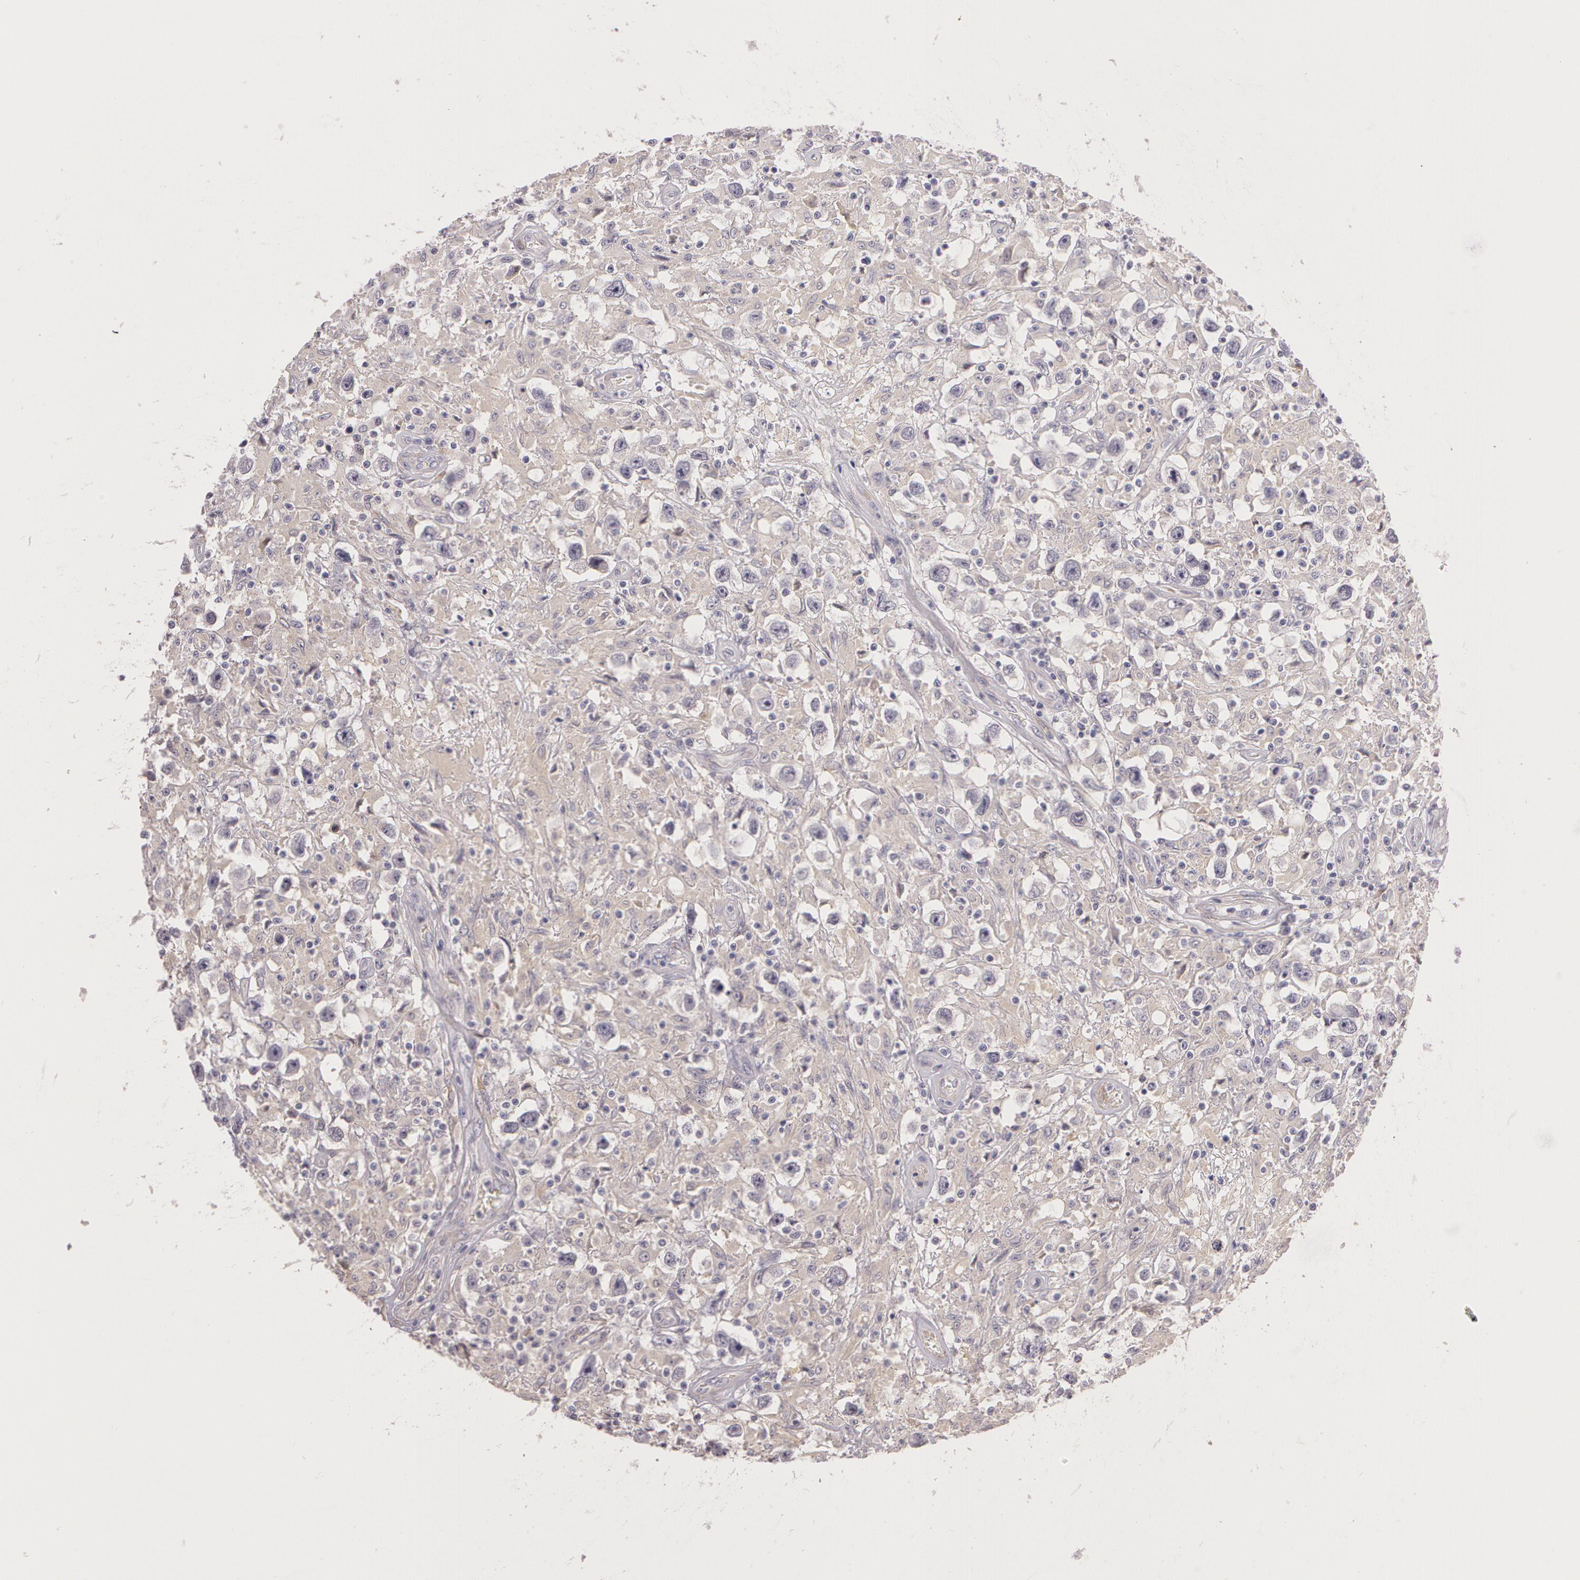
{"staining": {"intensity": "negative", "quantity": "none", "location": "none"}, "tissue": "testis cancer", "cell_type": "Tumor cells", "image_type": "cancer", "snomed": [{"axis": "morphology", "description": "Seminoma, NOS"}, {"axis": "topography", "description": "Testis"}], "caption": "High magnification brightfield microscopy of testis cancer stained with DAB (brown) and counterstained with hematoxylin (blue): tumor cells show no significant positivity. Brightfield microscopy of immunohistochemistry stained with DAB (brown) and hematoxylin (blue), captured at high magnification.", "gene": "G2E3", "patient": {"sex": "male", "age": 34}}